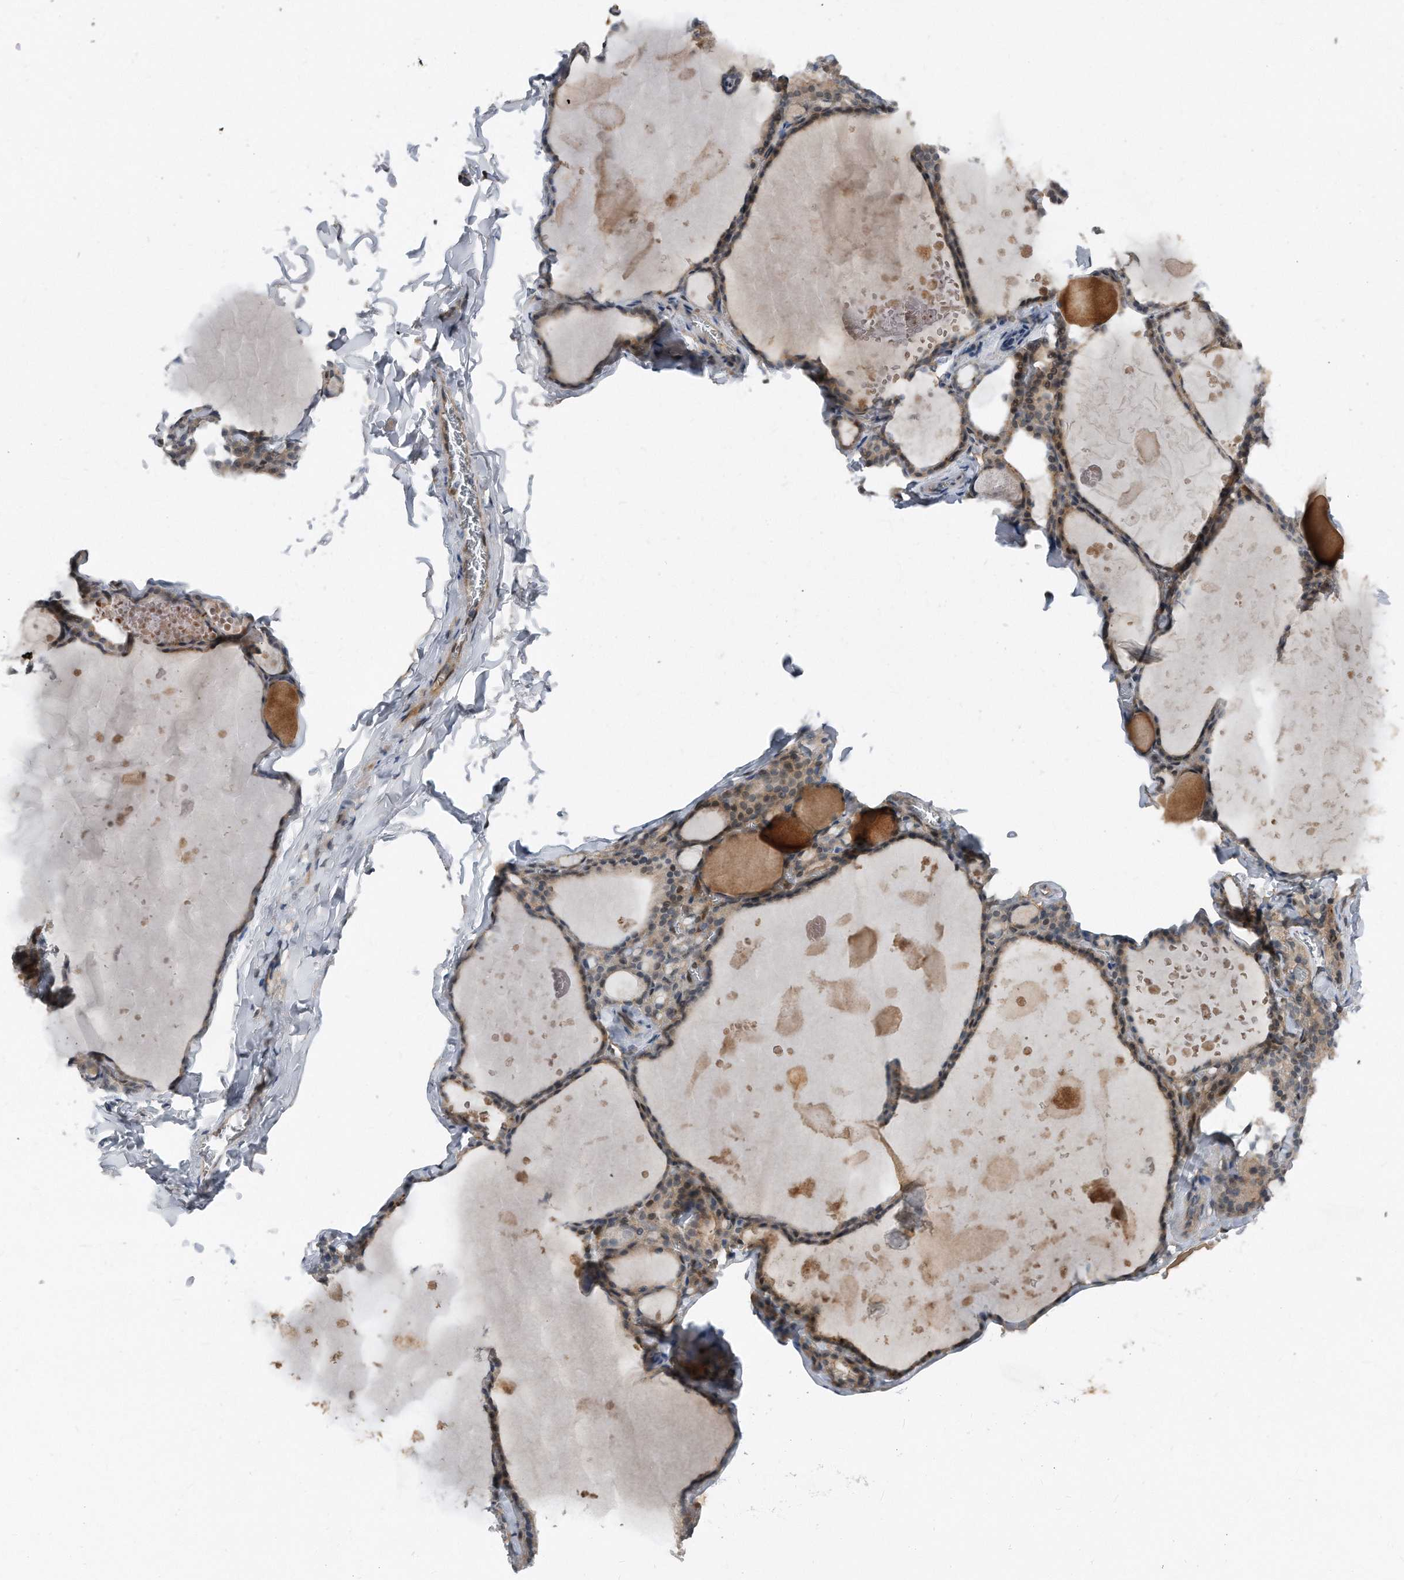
{"staining": {"intensity": "weak", "quantity": ">75%", "location": "cytoplasmic/membranous,nuclear"}, "tissue": "thyroid gland", "cell_type": "Glandular cells", "image_type": "normal", "snomed": [{"axis": "morphology", "description": "Normal tissue, NOS"}, {"axis": "topography", "description": "Thyroid gland"}], "caption": "High-magnification brightfield microscopy of benign thyroid gland stained with DAB (3,3'-diaminobenzidine) (brown) and counterstained with hematoxylin (blue). glandular cells exhibit weak cytoplasmic/membranous,nuclear expression is appreciated in approximately>75% of cells.", "gene": "MAP2K6", "patient": {"sex": "male", "age": 56}}